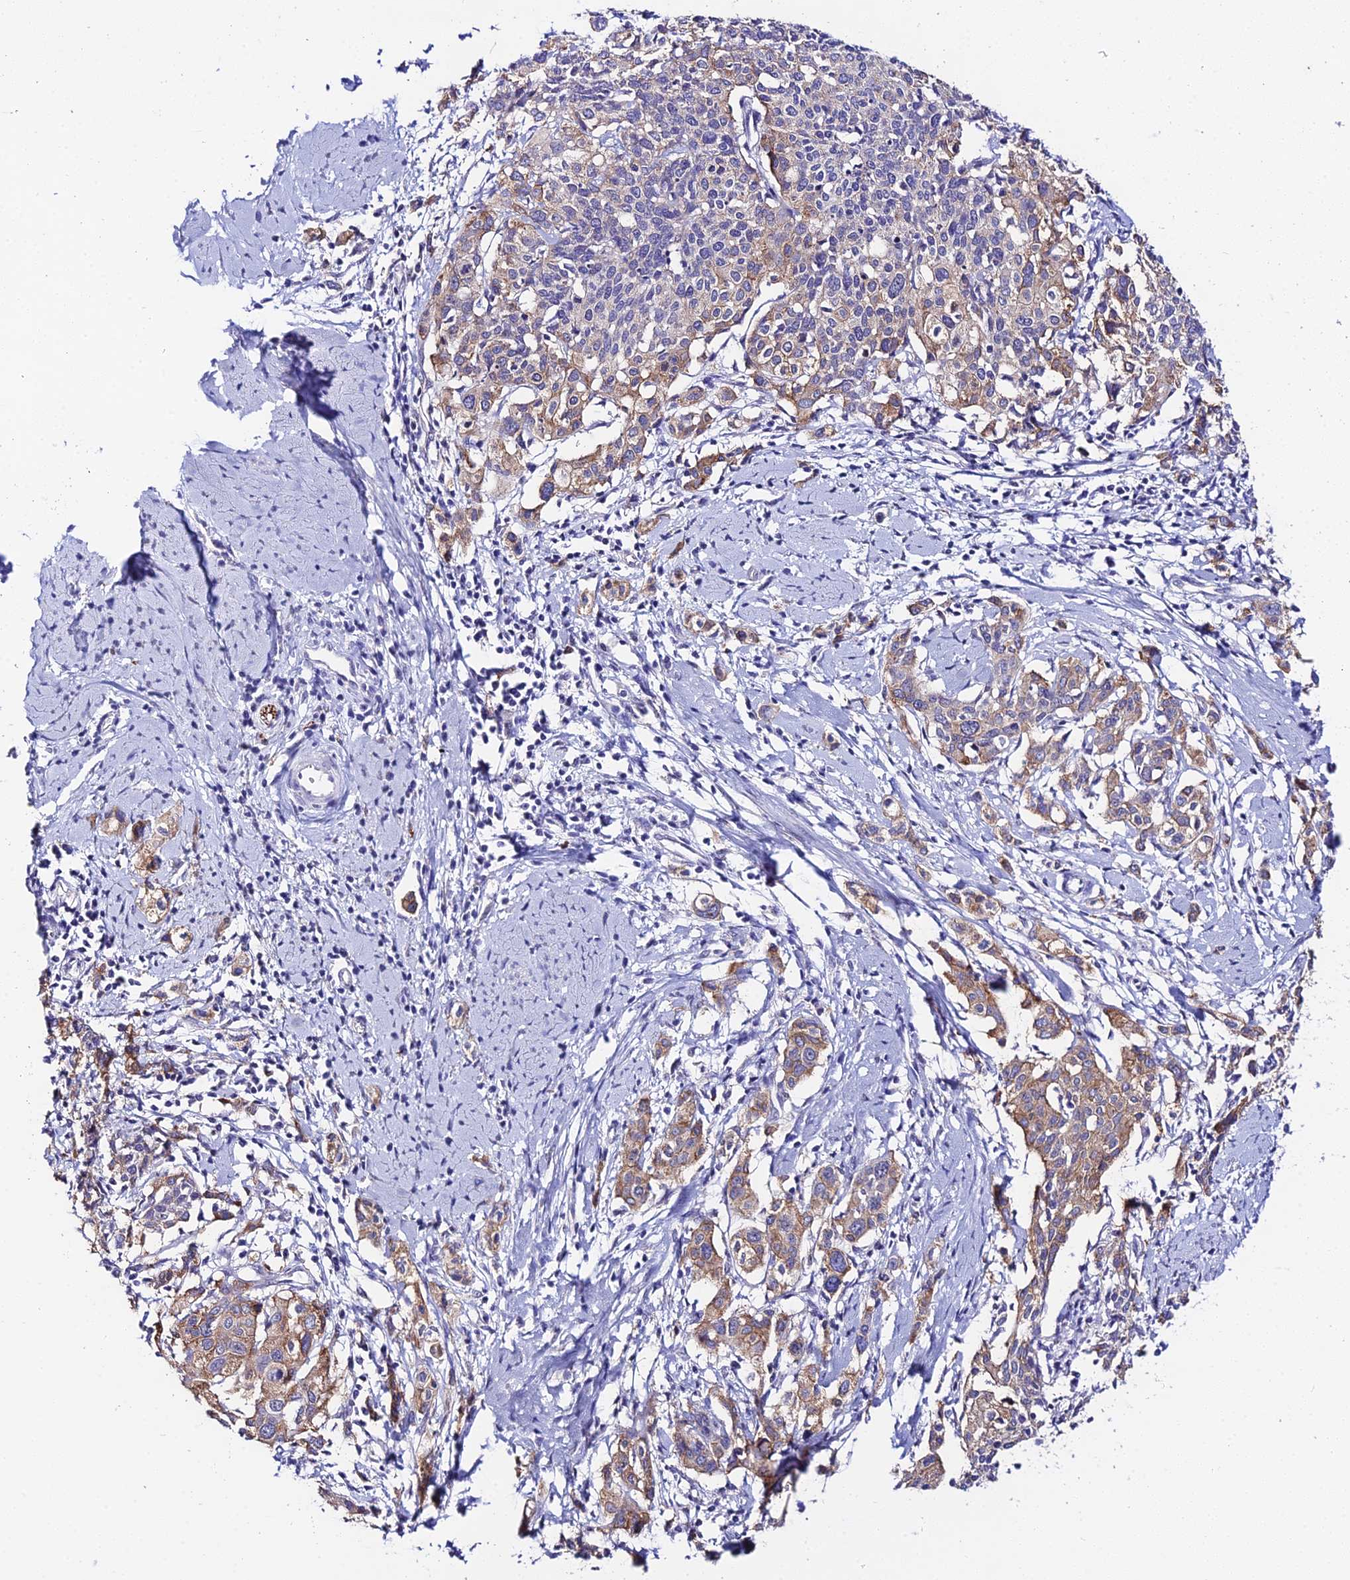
{"staining": {"intensity": "negative", "quantity": "none", "location": "none"}, "tissue": "cervical cancer", "cell_type": "Tumor cells", "image_type": "cancer", "snomed": [{"axis": "morphology", "description": "Squamous cell carcinoma, NOS"}, {"axis": "topography", "description": "Cervix"}], "caption": "IHC image of neoplastic tissue: cervical cancer (squamous cell carcinoma) stained with DAB (3,3'-diaminobenzidine) shows no significant protein expression in tumor cells. (IHC, brightfield microscopy, high magnification).", "gene": "ATG16L2", "patient": {"sex": "female", "age": 44}}